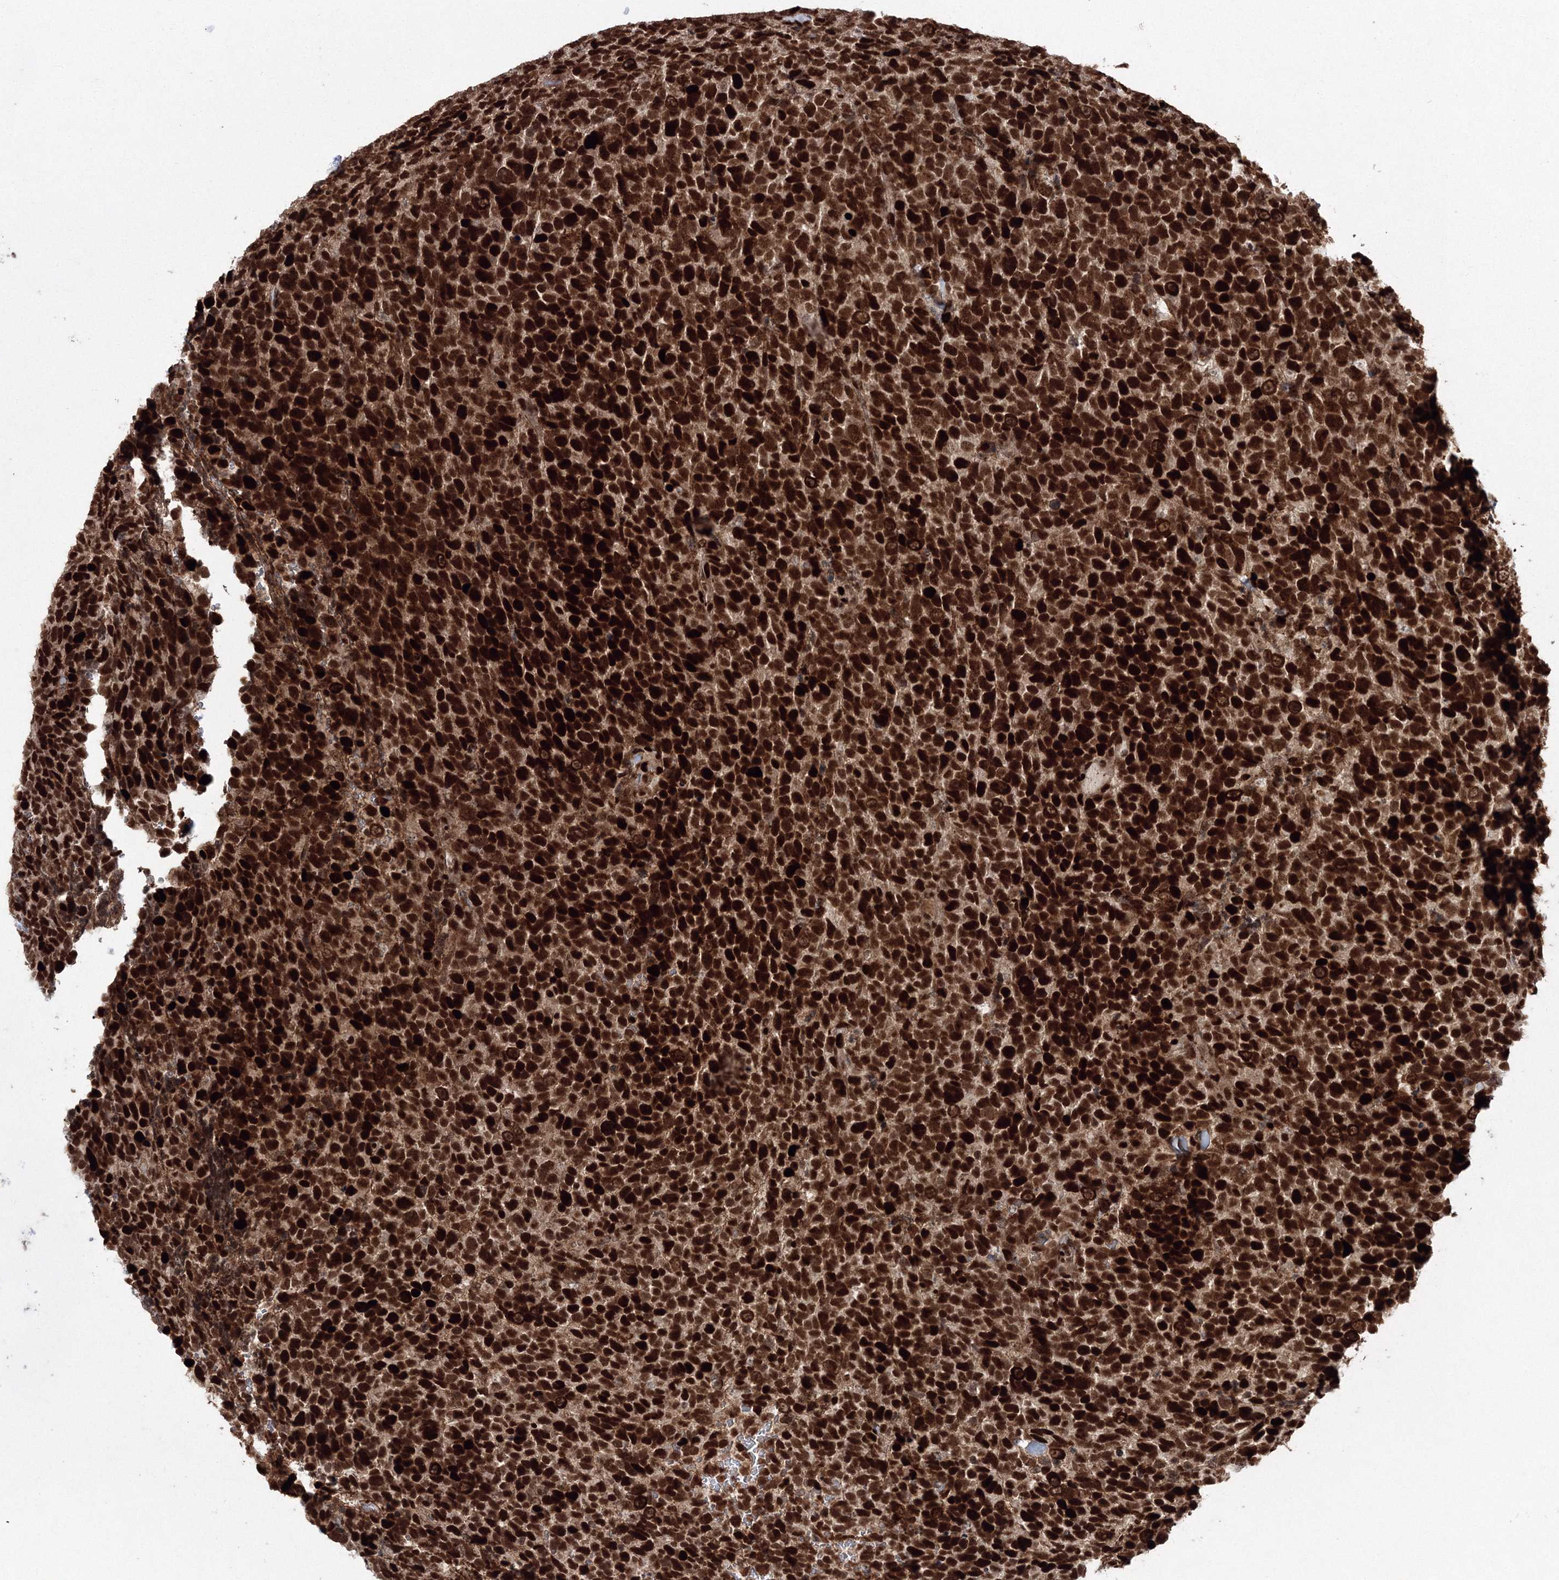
{"staining": {"intensity": "strong", "quantity": ">75%", "location": "nuclear"}, "tissue": "urothelial cancer", "cell_type": "Tumor cells", "image_type": "cancer", "snomed": [{"axis": "morphology", "description": "Urothelial carcinoma, High grade"}, {"axis": "topography", "description": "Urinary bladder"}], "caption": "An image of human urothelial cancer stained for a protein exhibits strong nuclear brown staining in tumor cells.", "gene": "LIG1", "patient": {"sex": "female", "age": 82}}